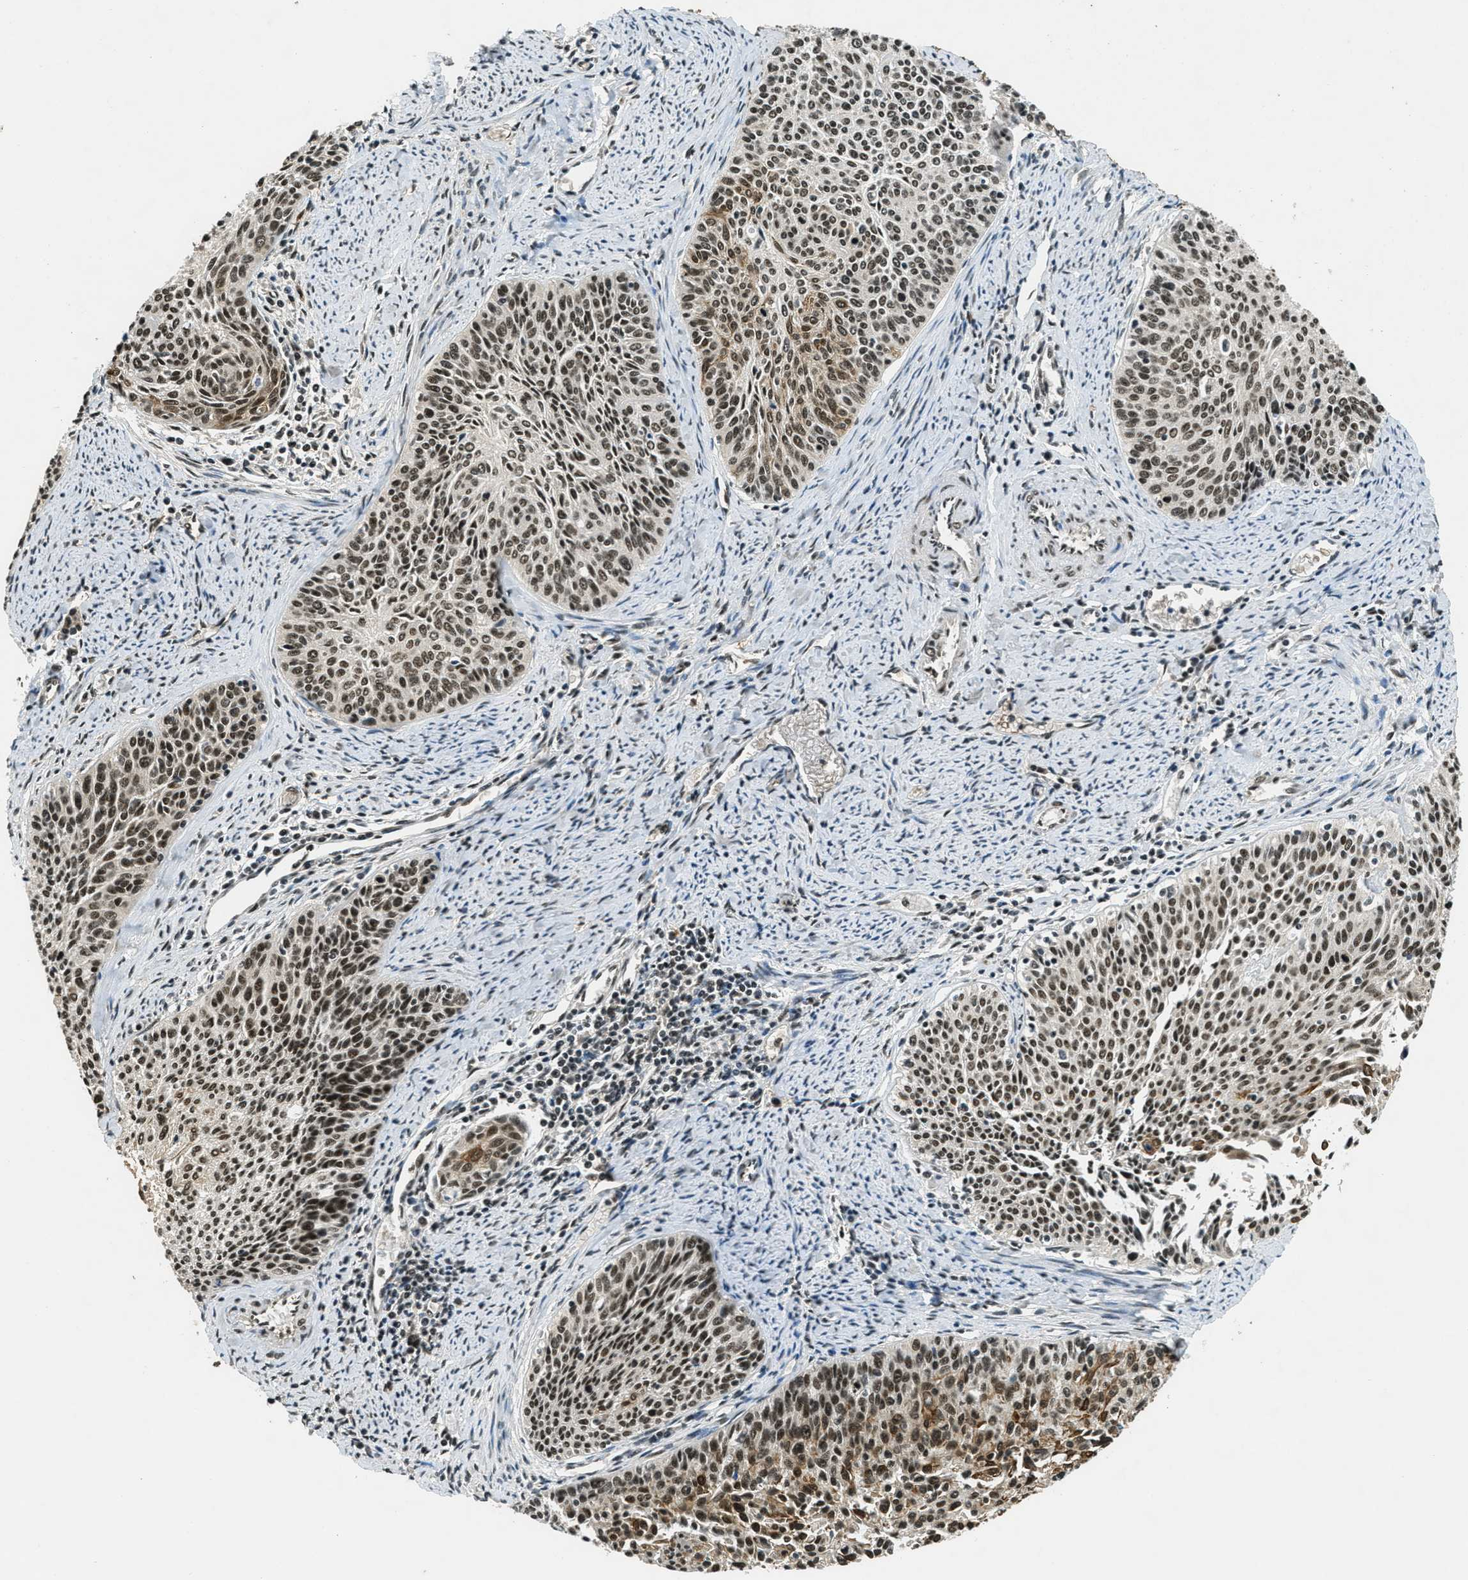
{"staining": {"intensity": "strong", "quantity": ">75%", "location": "nuclear"}, "tissue": "cervical cancer", "cell_type": "Tumor cells", "image_type": "cancer", "snomed": [{"axis": "morphology", "description": "Squamous cell carcinoma, NOS"}, {"axis": "topography", "description": "Cervix"}], "caption": "Human cervical cancer (squamous cell carcinoma) stained with a brown dye reveals strong nuclear positive staining in about >75% of tumor cells.", "gene": "ZNF148", "patient": {"sex": "female", "age": 55}}